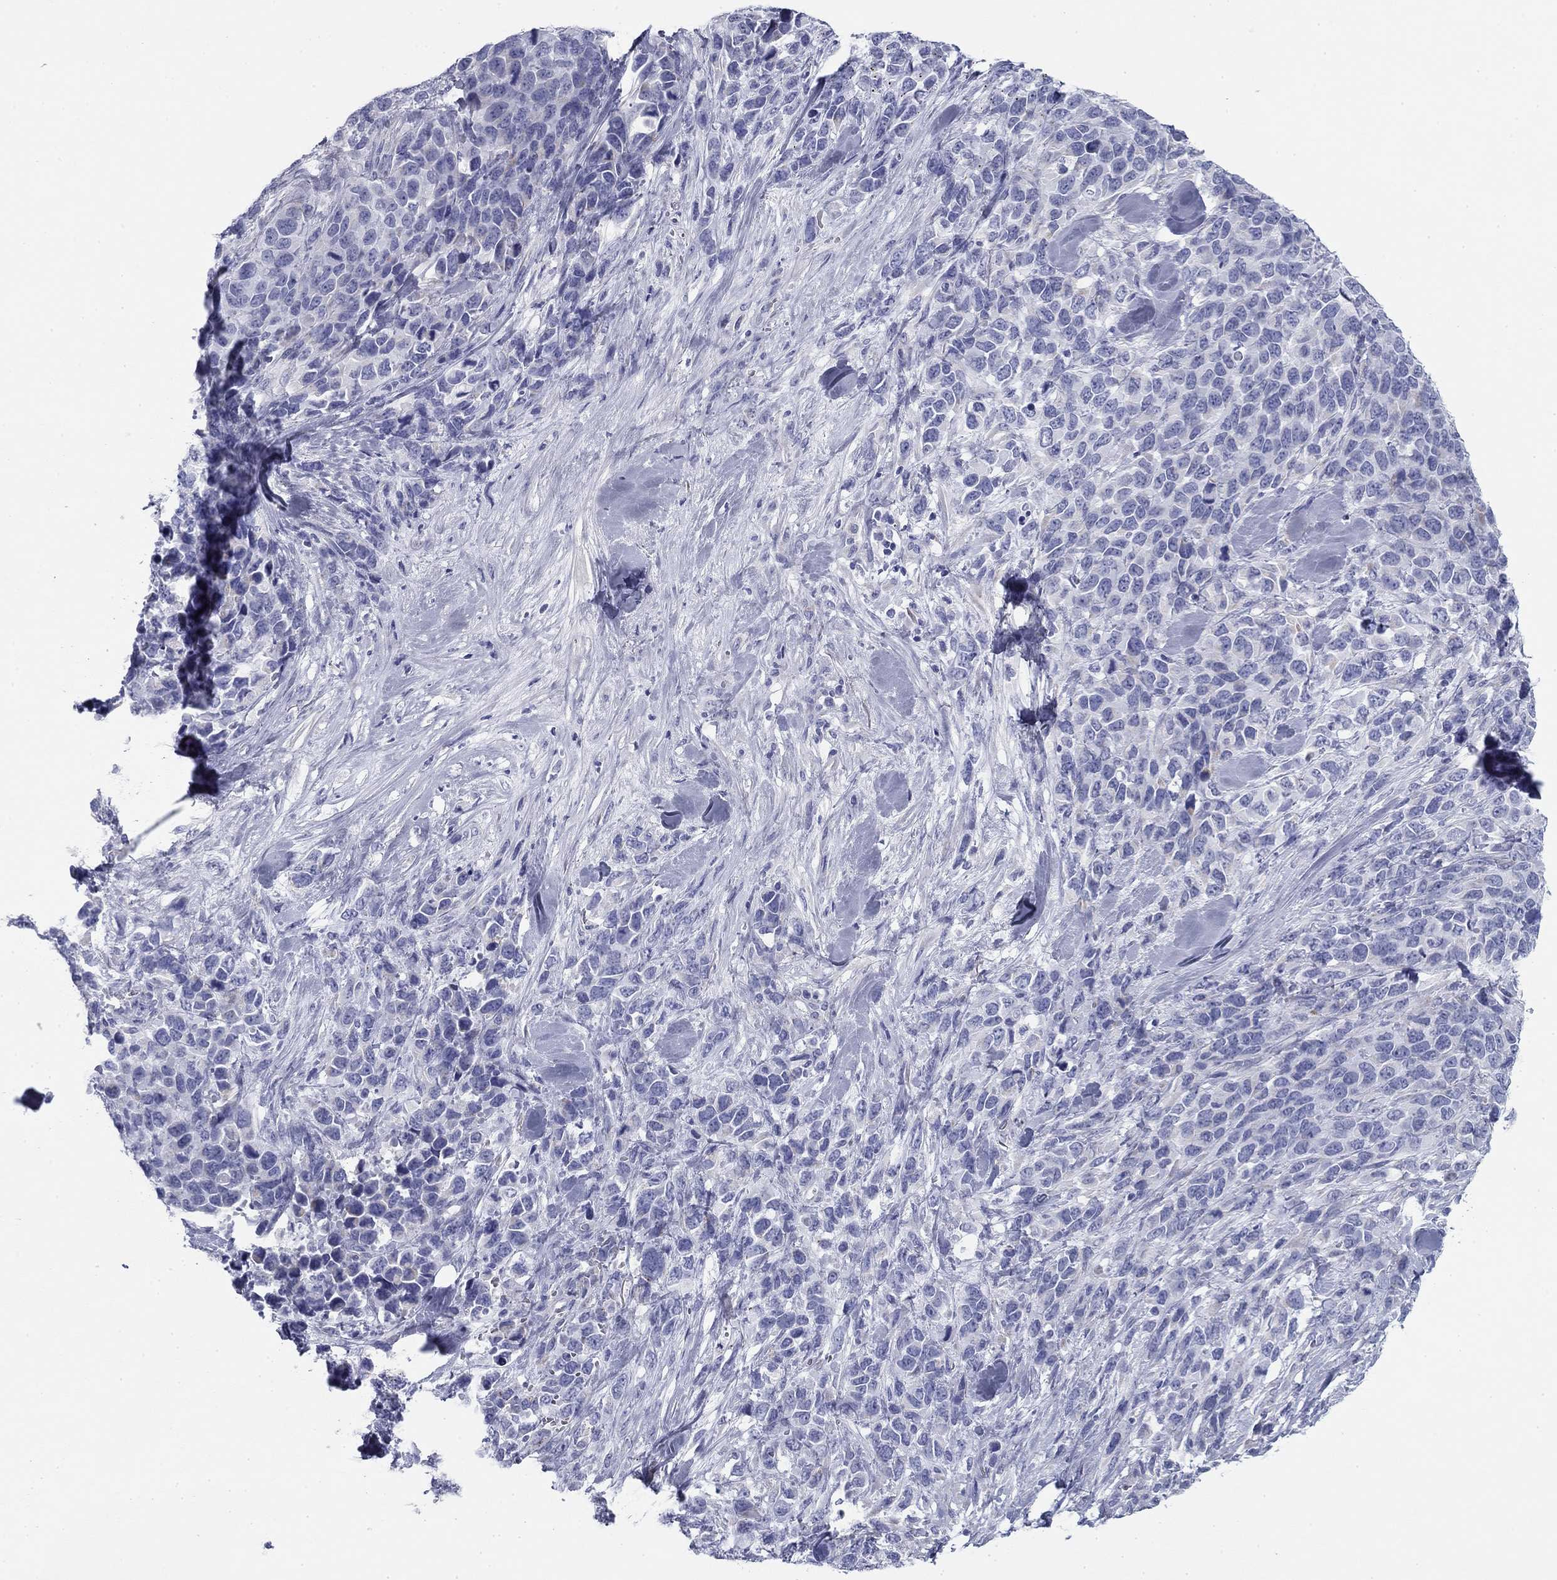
{"staining": {"intensity": "negative", "quantity": "none", "location": "none"}, "tissue": "melanoma", "cell_type": "Tumor cells", "image_type": "cancer", "snomed": [{"axis": "morphology", "description": "Malignant melanoma, Metastatic site"}, {"axis": "topography", "description": "Skin"}], "caption": "Photomicrograph shows no significant protein staining in tumor cells of malignant melanoma (metastatic site).", "gene": "ZP2", "patient": {"sex": "male", "age": 84}}